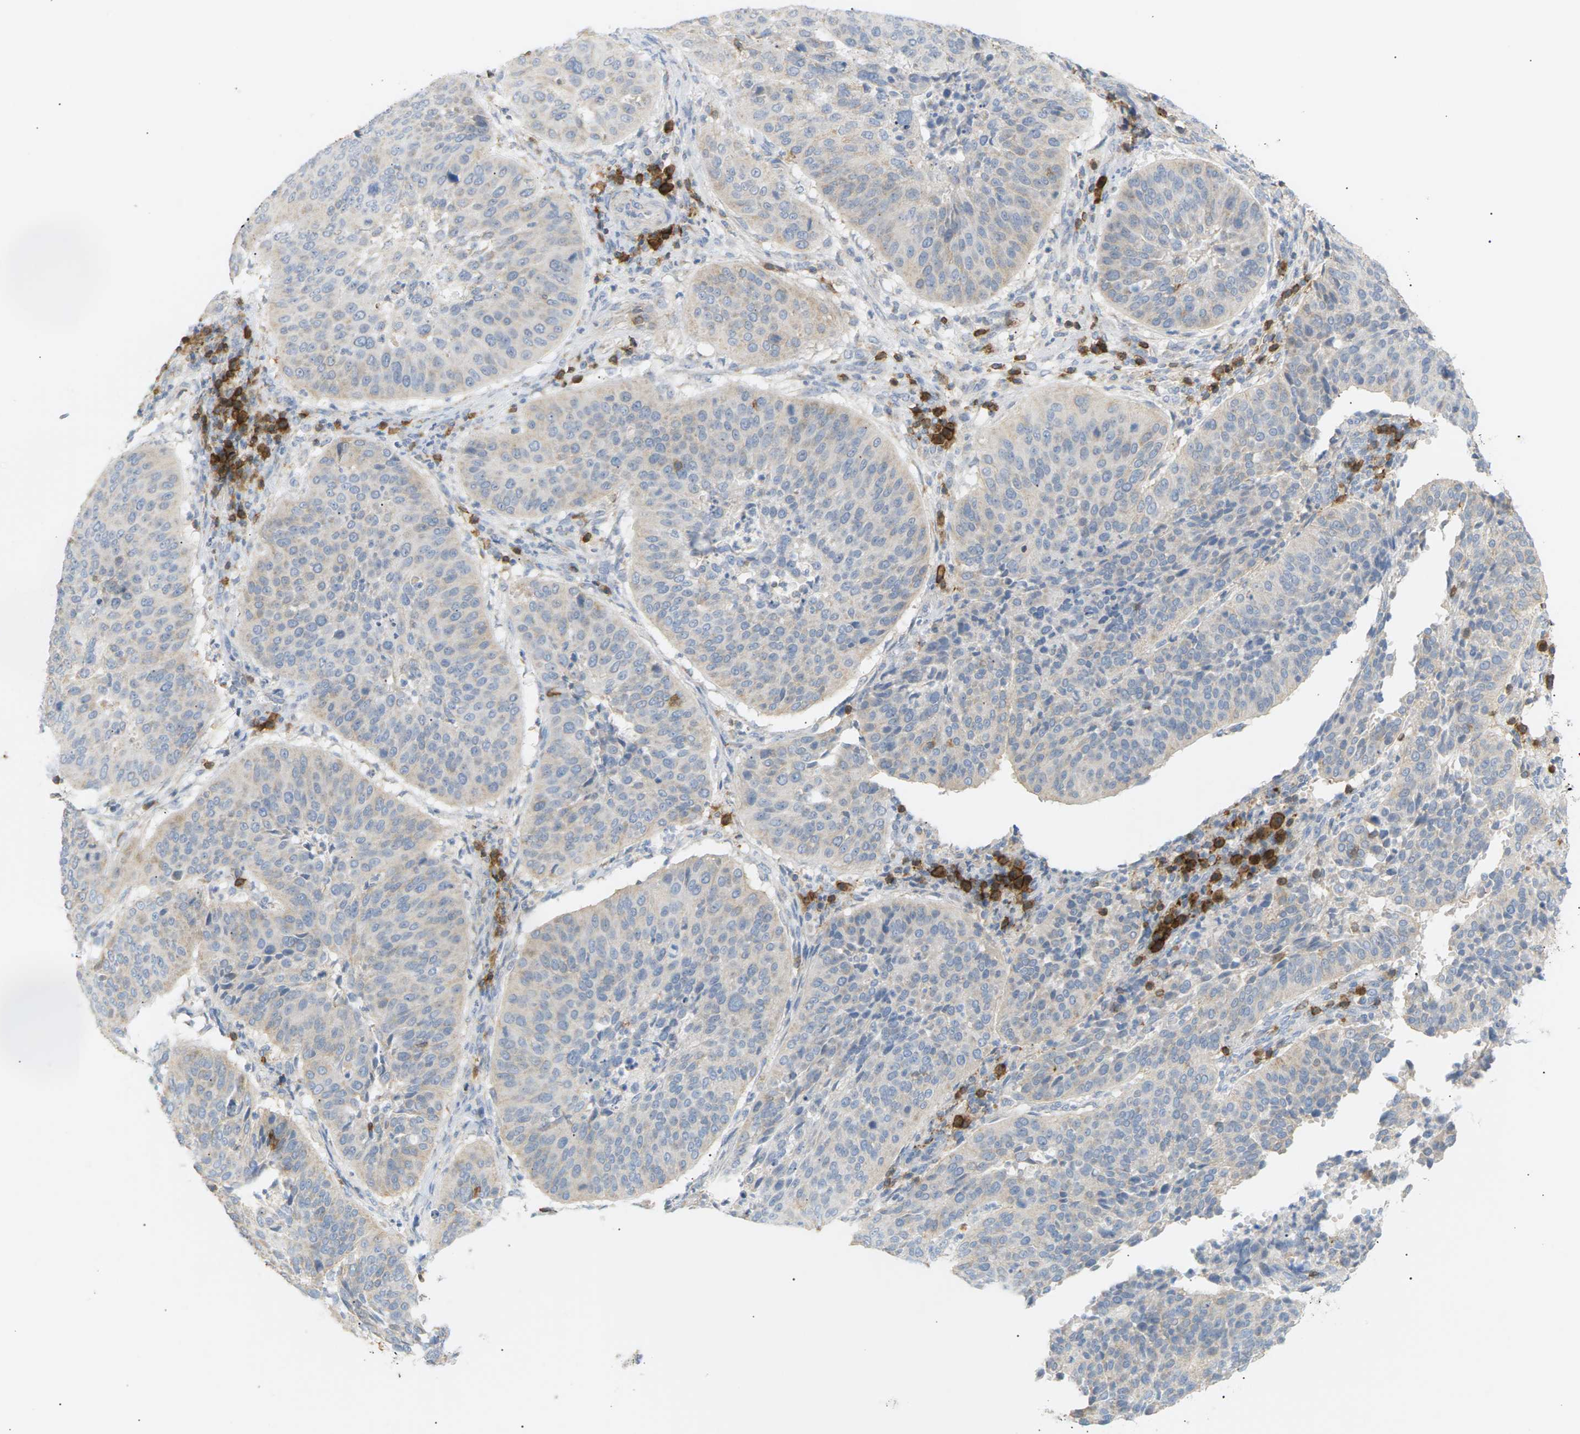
{"staining": {"intensity": "negative", "quantity": "none", "location": "none"}, "tissue": "cervical cancer", "cell_type": "Tumor cells", "image_type": "cancer", "snomed": [{"axis": "morphology", "description": "Normal tissue, NOS"}, {"axis": "morphology", "description": "Squamous cell carcinoma, NOS"}, {"axis": "topography", "description": "Cervix"}], "caption": "Immunohistochemistry (IHC) image of cervical squamous cell carcinoma stained for a protein (brown), which shows no staining in tumor cells.", "gene": "LIME1", "patient": {"sex": "female", "age": 39}}